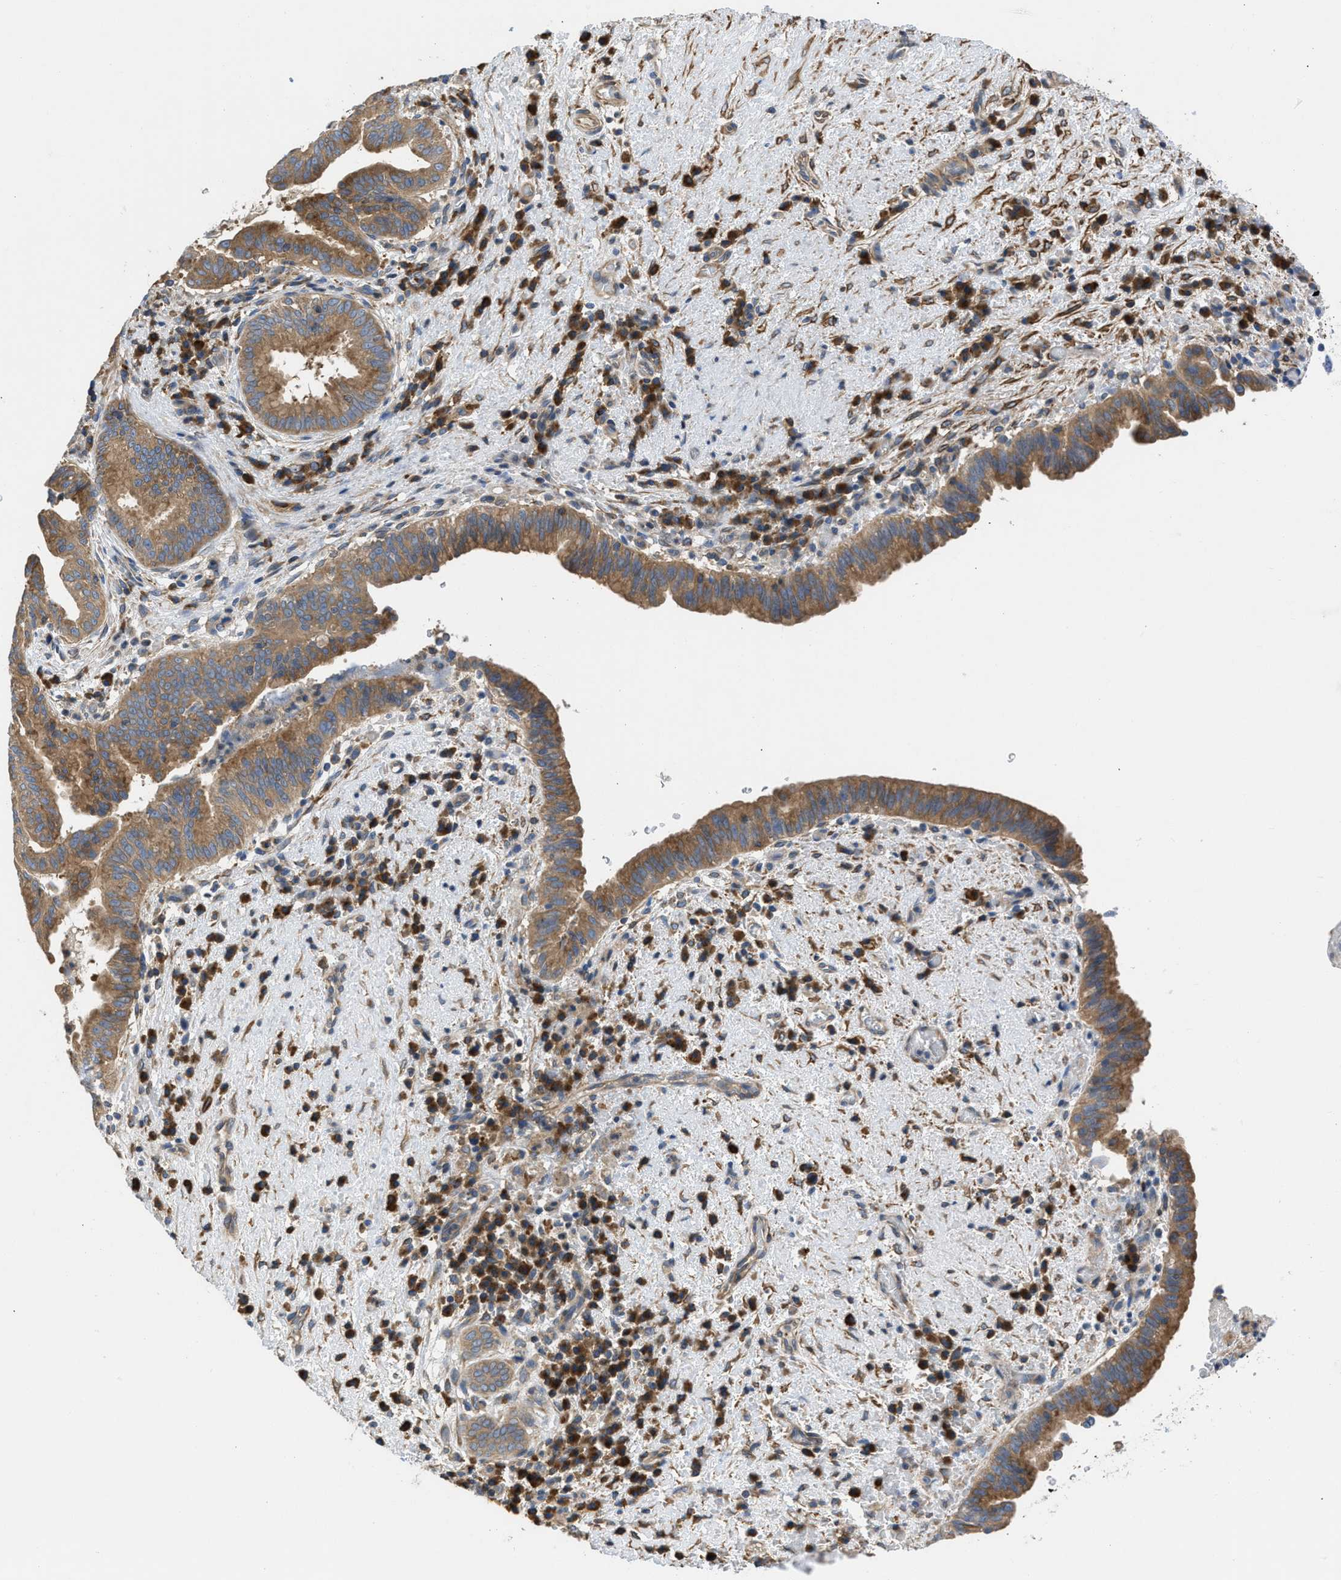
{"staining": {"intensity": "moderate", "quantity": ">75%", "location": "cytoplasmic/membranous"}, "tissue": "liver cancer", "cell_type": "Tumor cells", "image_type": "cancer", "snomed": [{"axis": "morphology", "description": "Cholangiocarcinoma"}, {"axis": "topography", "description": "Liver"}], "caption": "Tumor cells show medium levels of moderate cytoplasmic/membranous positivity in about >75% of cells in human liver cancer (cholangiocarcinoma). (Stains: DAB (3,3'-diaminobenzidine) in brown, nuclei in blue, Microscopy: brightfield microscopy at high magnification).", "gene": "CHKB", "patient": {"sex": "female", "age": 38}}